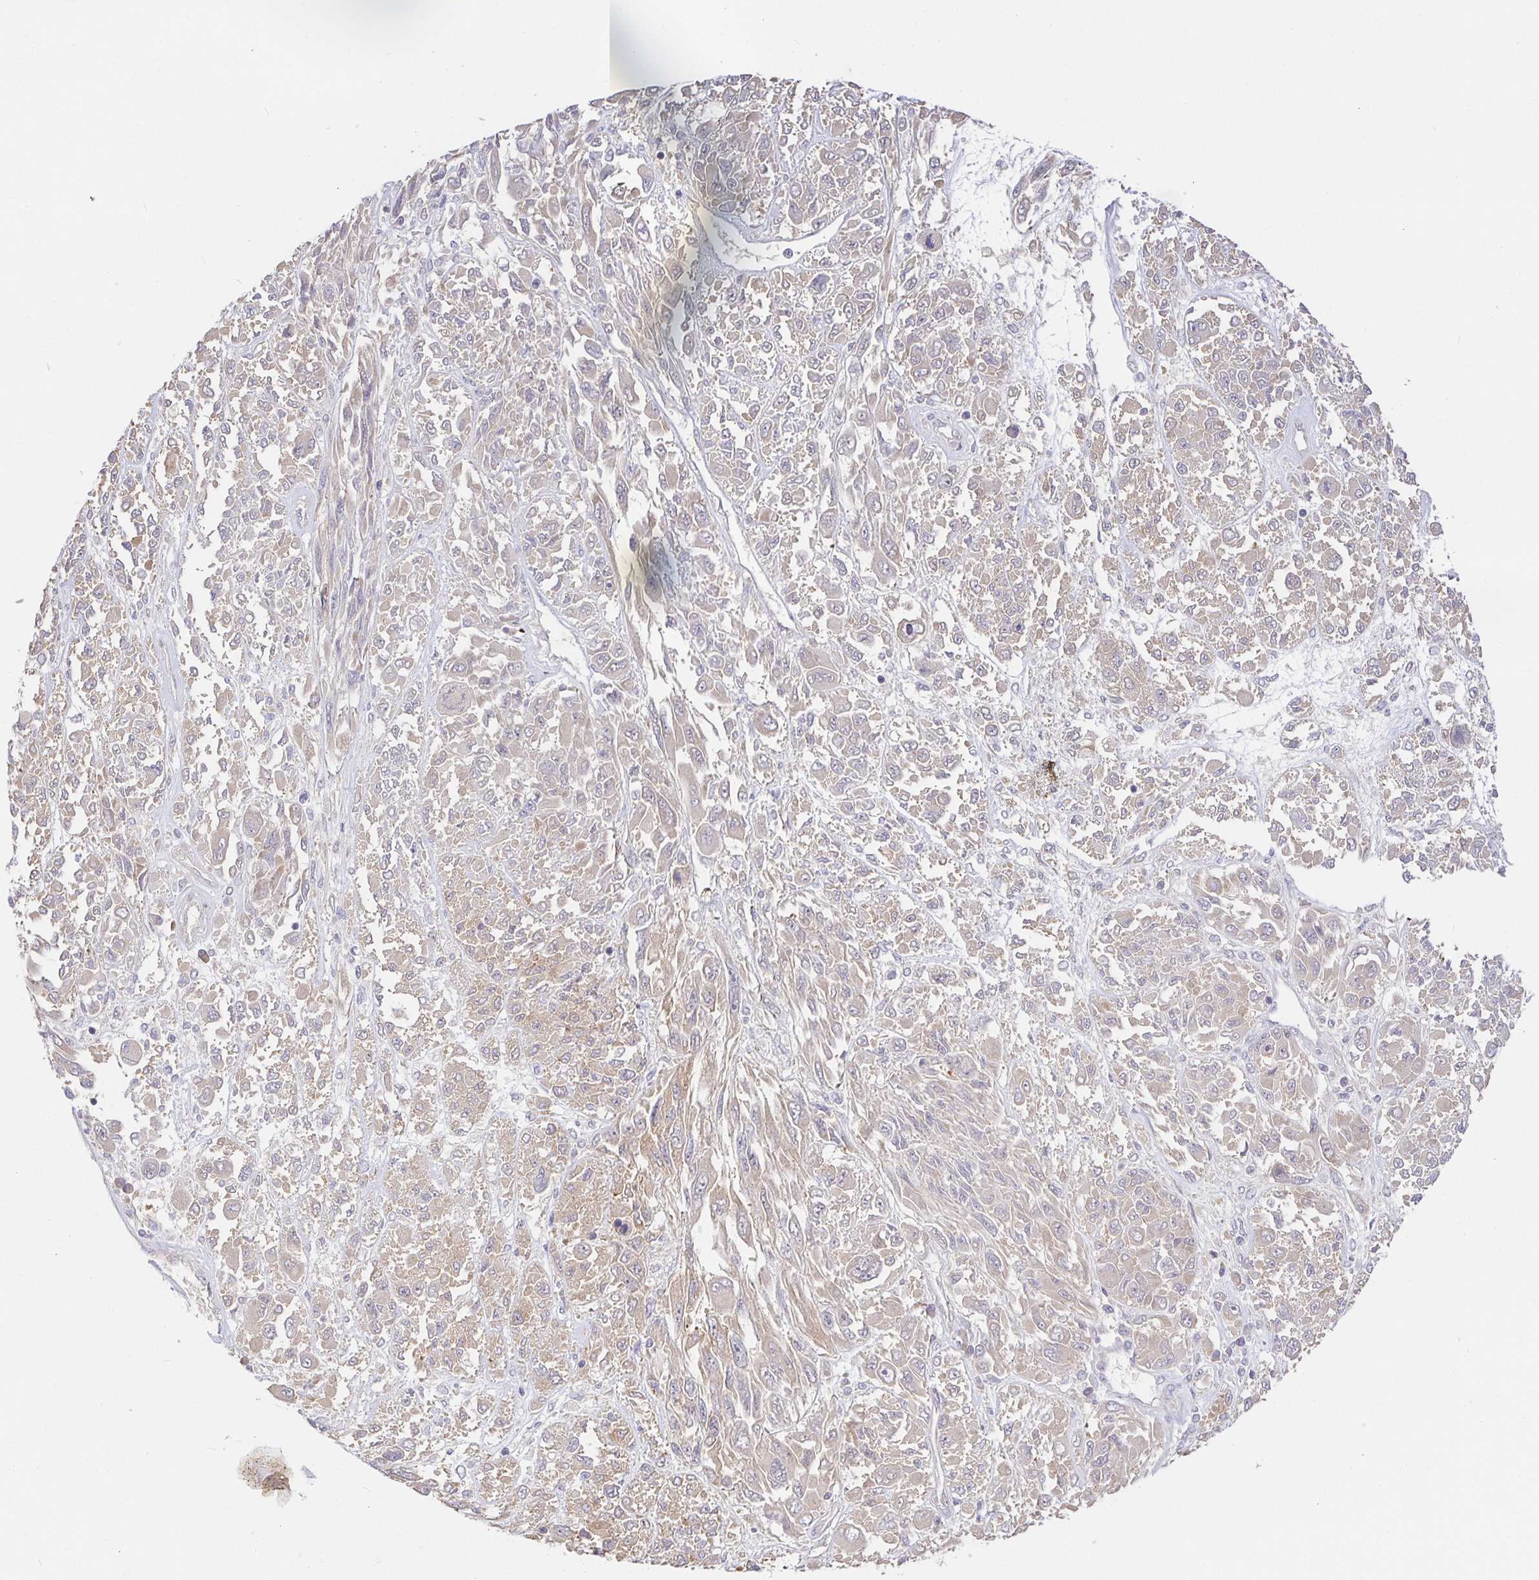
{"staining": {"intensity": "weak", "quantity": ">75%", "location": "cytoplasmic/membranous"}, "tissue": "melanoma", "cell_type": "Tumor cells", "image_type": "cancer", "snomed": [{"axis": "morphology", "description": "Malignant melanoma, NOS"}, {"axis": "topography", "description": "Skin"}], "caption": "DAB (3,3'-diaminobenzidine) immunohistochemical staining of malignant melanoma shows weak cytoplasmic/membranous protein positivity in about >75% of tumor cells.", "gene": "ZDHHC11", "patient": {"sex": "female", "age": 91}}